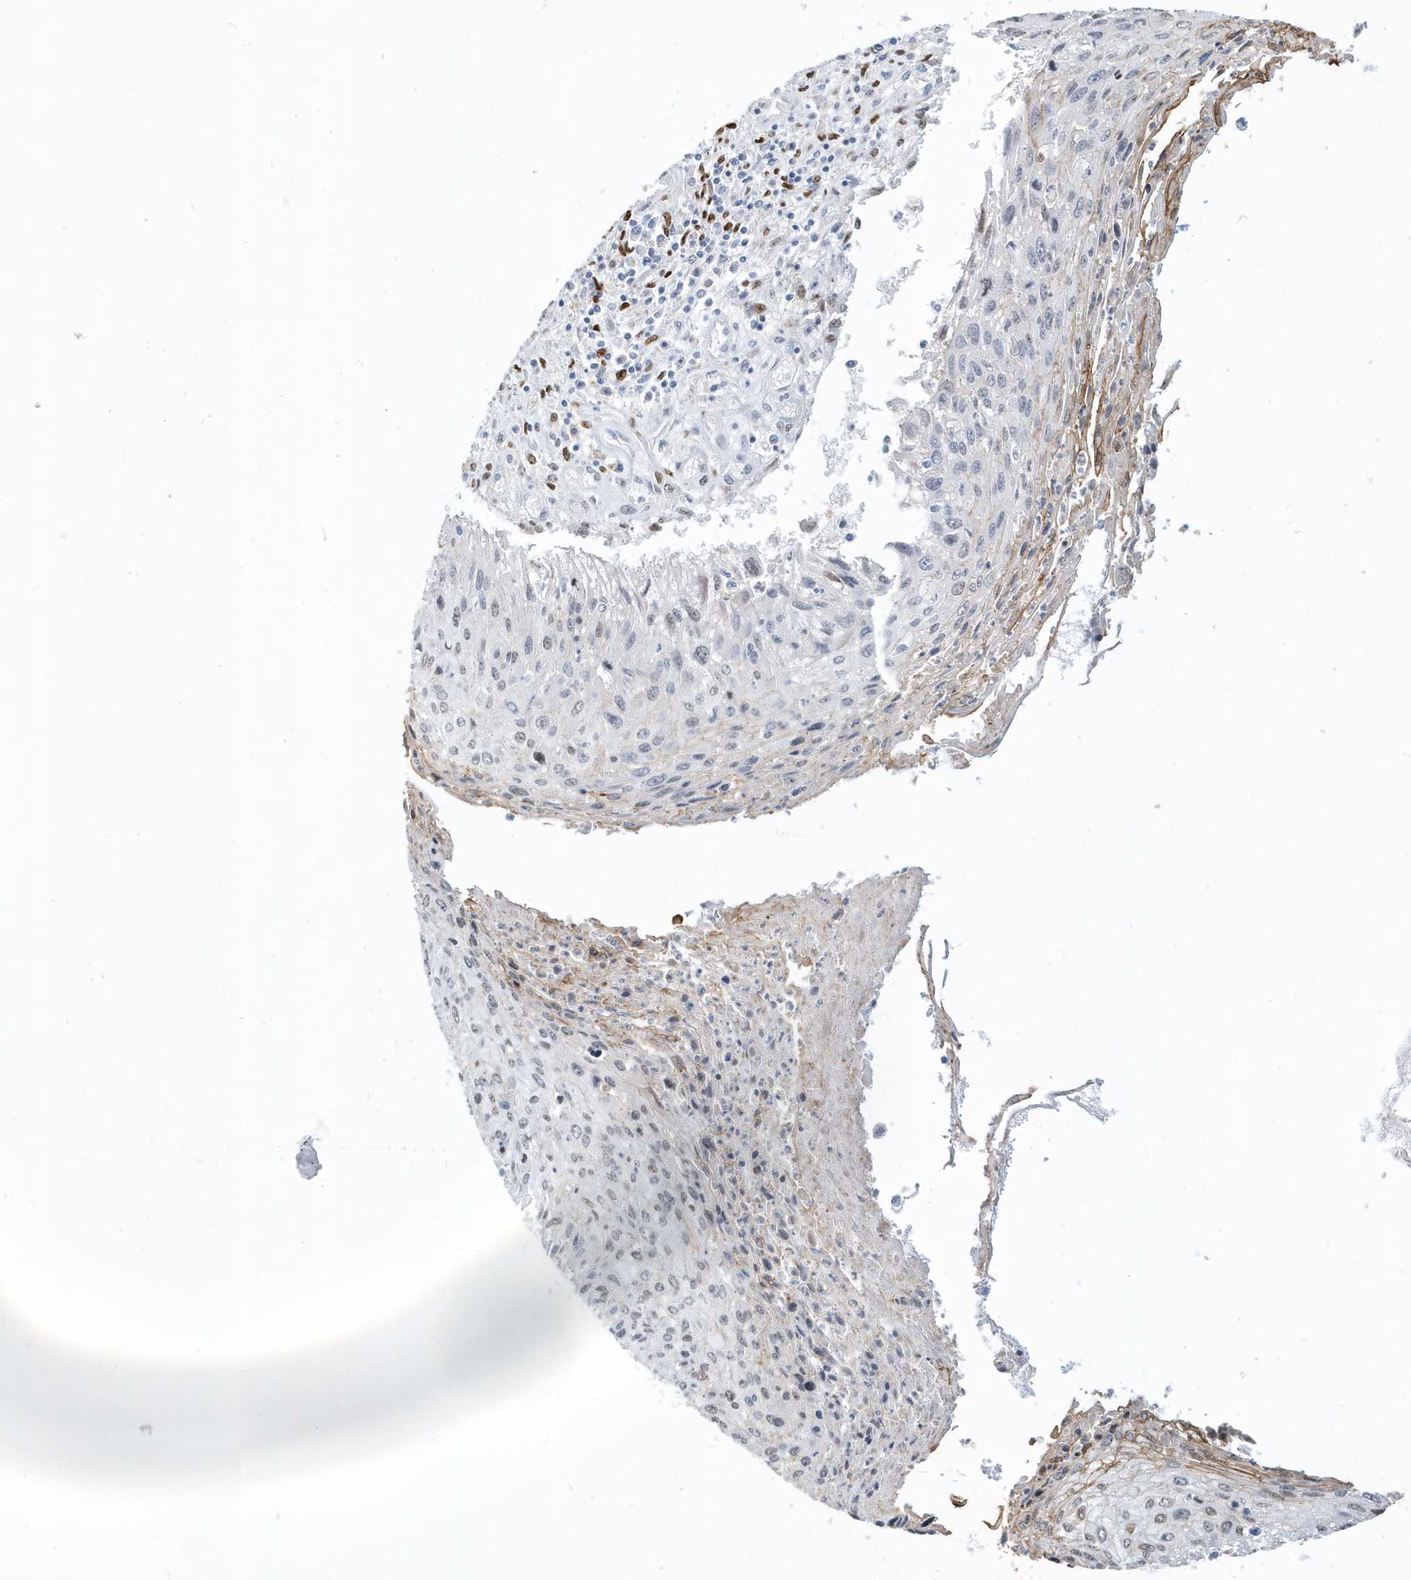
{"staining": {"intensity": "weak", "quantity": "<25%", "location": "nuclear"}, "tissue": "cervical cancer", "cell_type": "Tumor cells", "image_type": "cancer", "snomed": [{"axis": "morphology", "description": "Squamous cell carcinoma, NOS"}, {"axis": "topography", "description": "Cervix"}], "caption": "Photomicrograph shows no significant protein staining in tumor cells of cervical squamous cell carcinoma.", "gene": "MACROH2A2", "patient": {"sex": "female", "age": 51}}